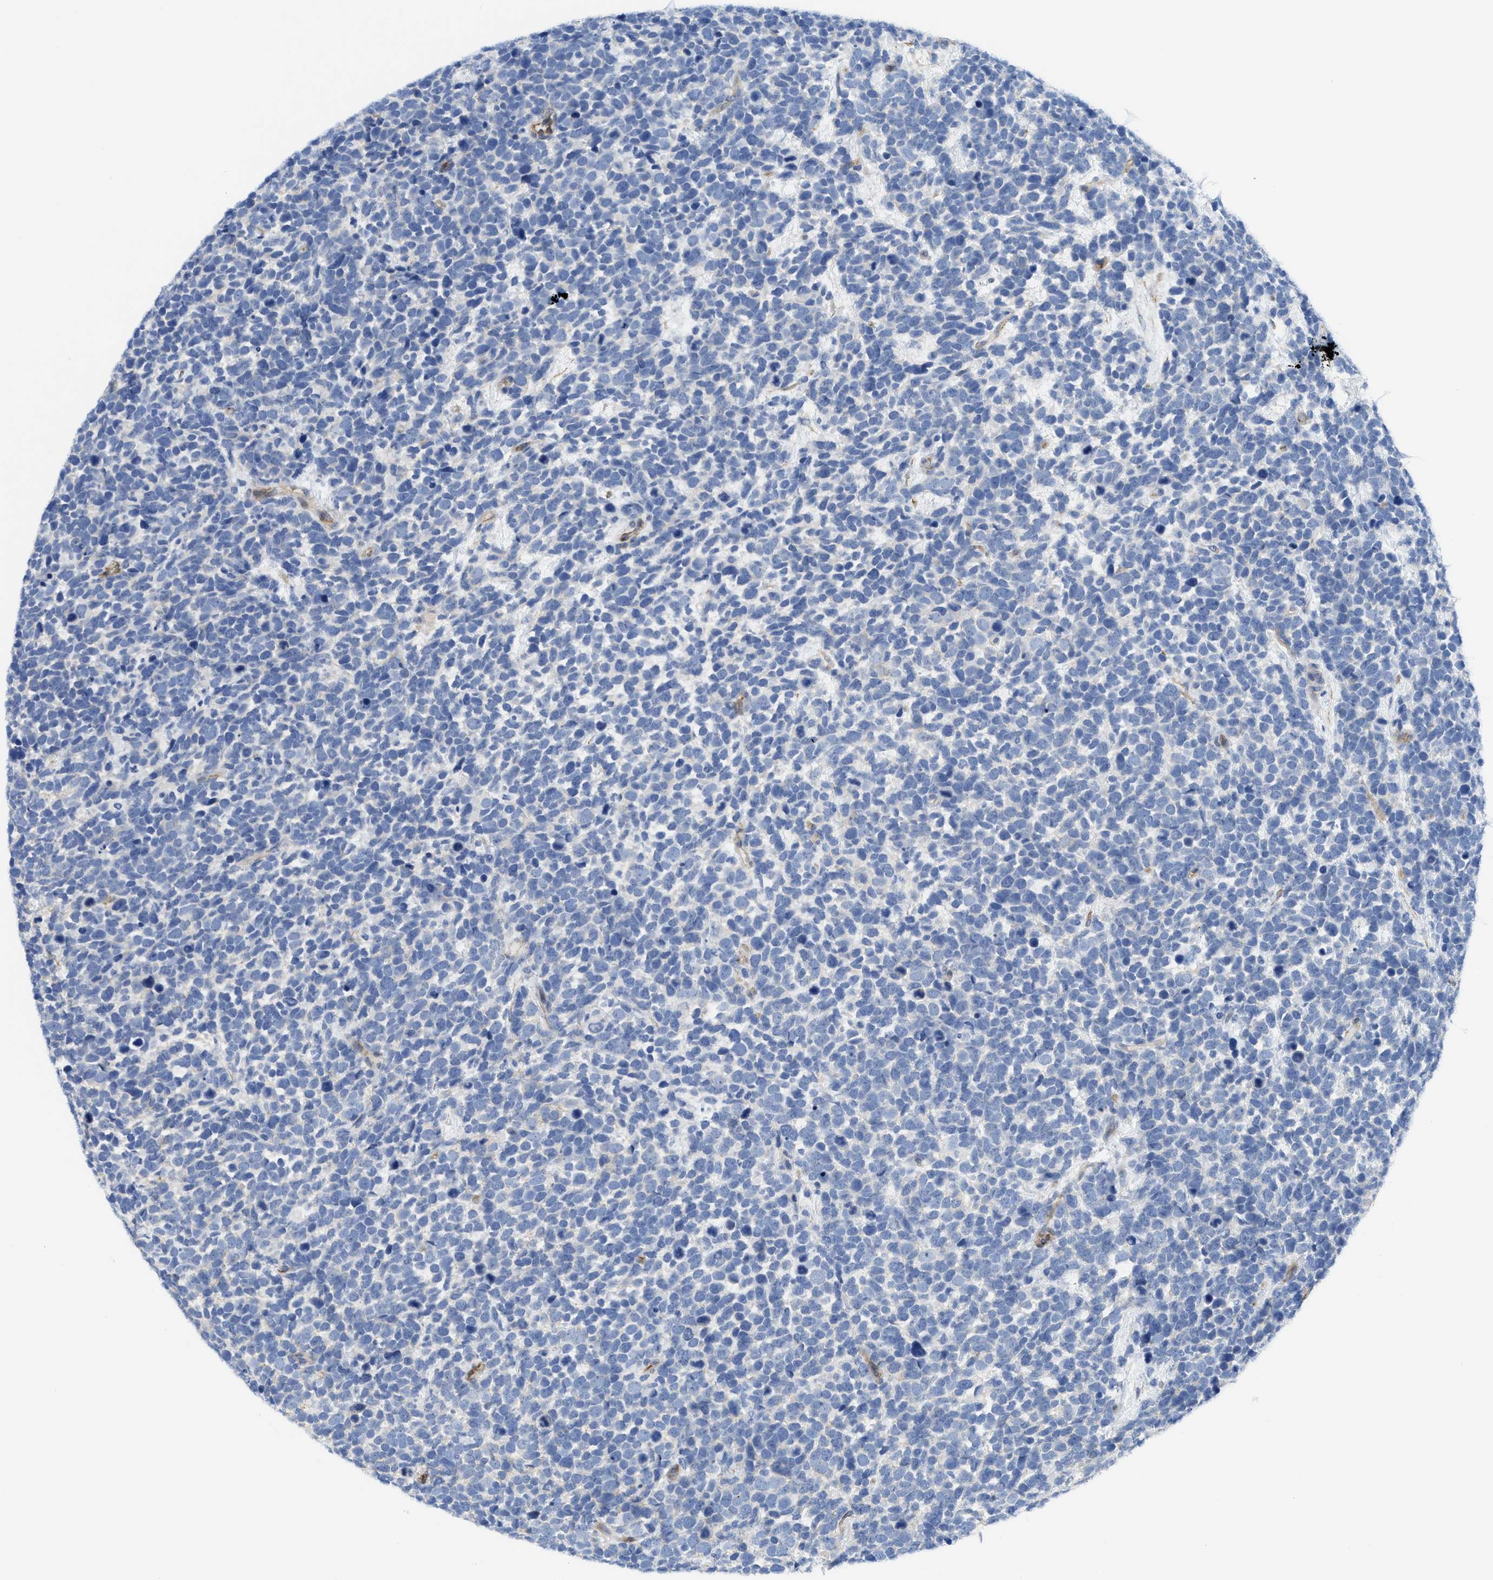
{"staining": {"intensity": "negative", "quantity": "none", "location": "none"}, "tissue": "urothelial cancer", "cell_type": "Tumor cells", "image_type": "cancer", "snomed": [{"axis": "morphology", "description": "Urothelial carcinoma, High grade"}, {"axis": "topography", "description": "Urinary bladder"}], "caption": "Protein analysis of urothelial cancer reveals no significant expression in tumor cells.", "gene": "TUB", "patient": {"sex": "female", "age": 82}}